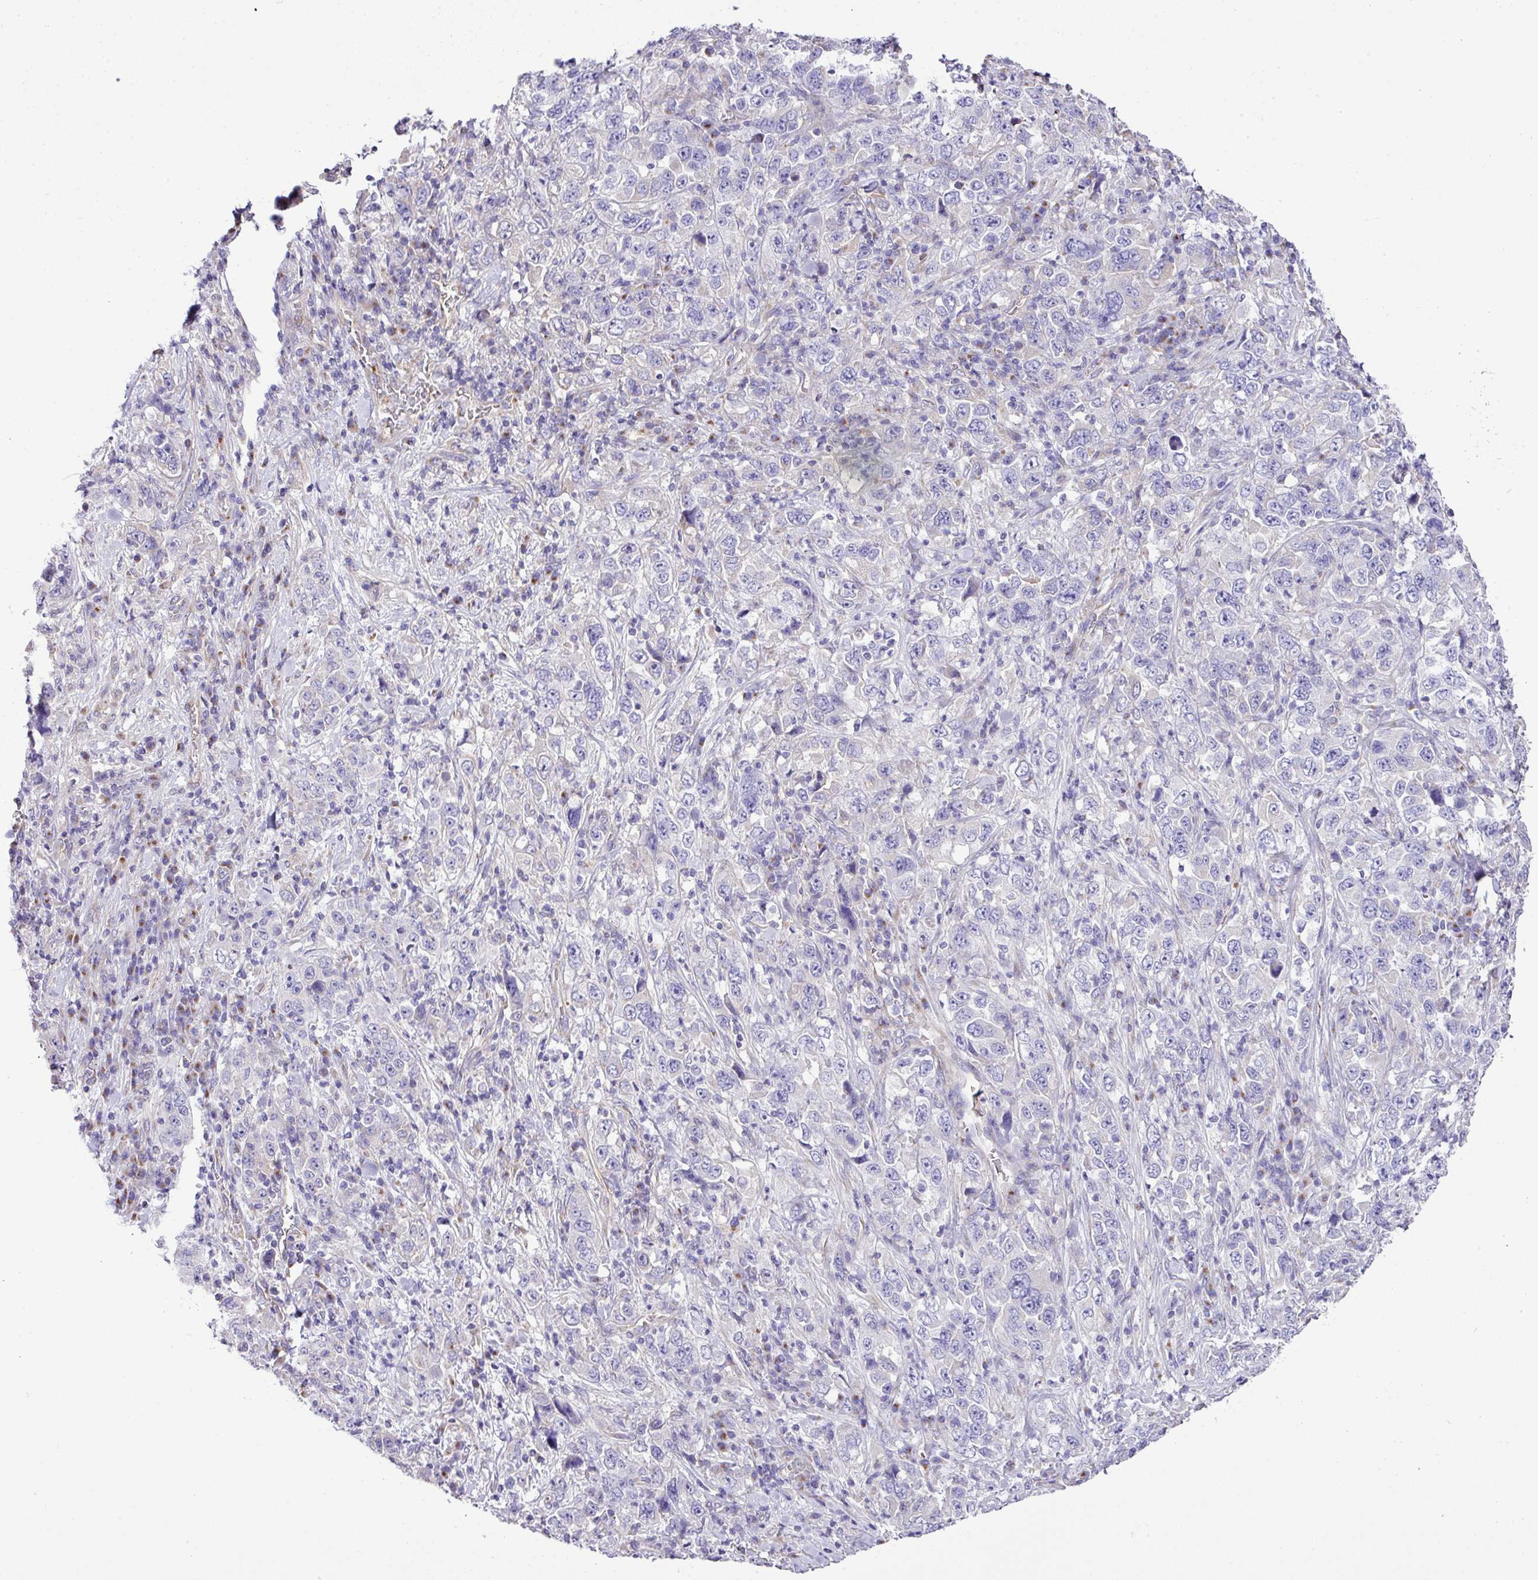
{"staining": {"intensity": "negative", "quantity": "none", "location": "none"}, "tissue": "stomach cancer", "cell_type": "Tumor cells", "image_type": "cancer", "snomed": [{"axis": "morphology", "description": "Normal tissue, NOS"}, {"axis": "morphology", "description": "Adenocarcinoma, NOS"}, {"axis": "topography", "description": "Stomach, upper"}, {"axis": "topography", "description": "Stomach"}], "caption": "Human stomach adenocarcinoma stained for a protein using immunohistochemistry reveals no staining in tumor cells.", "gene": "CTXN2", "patient": {"sex": "male", "age": 59}}